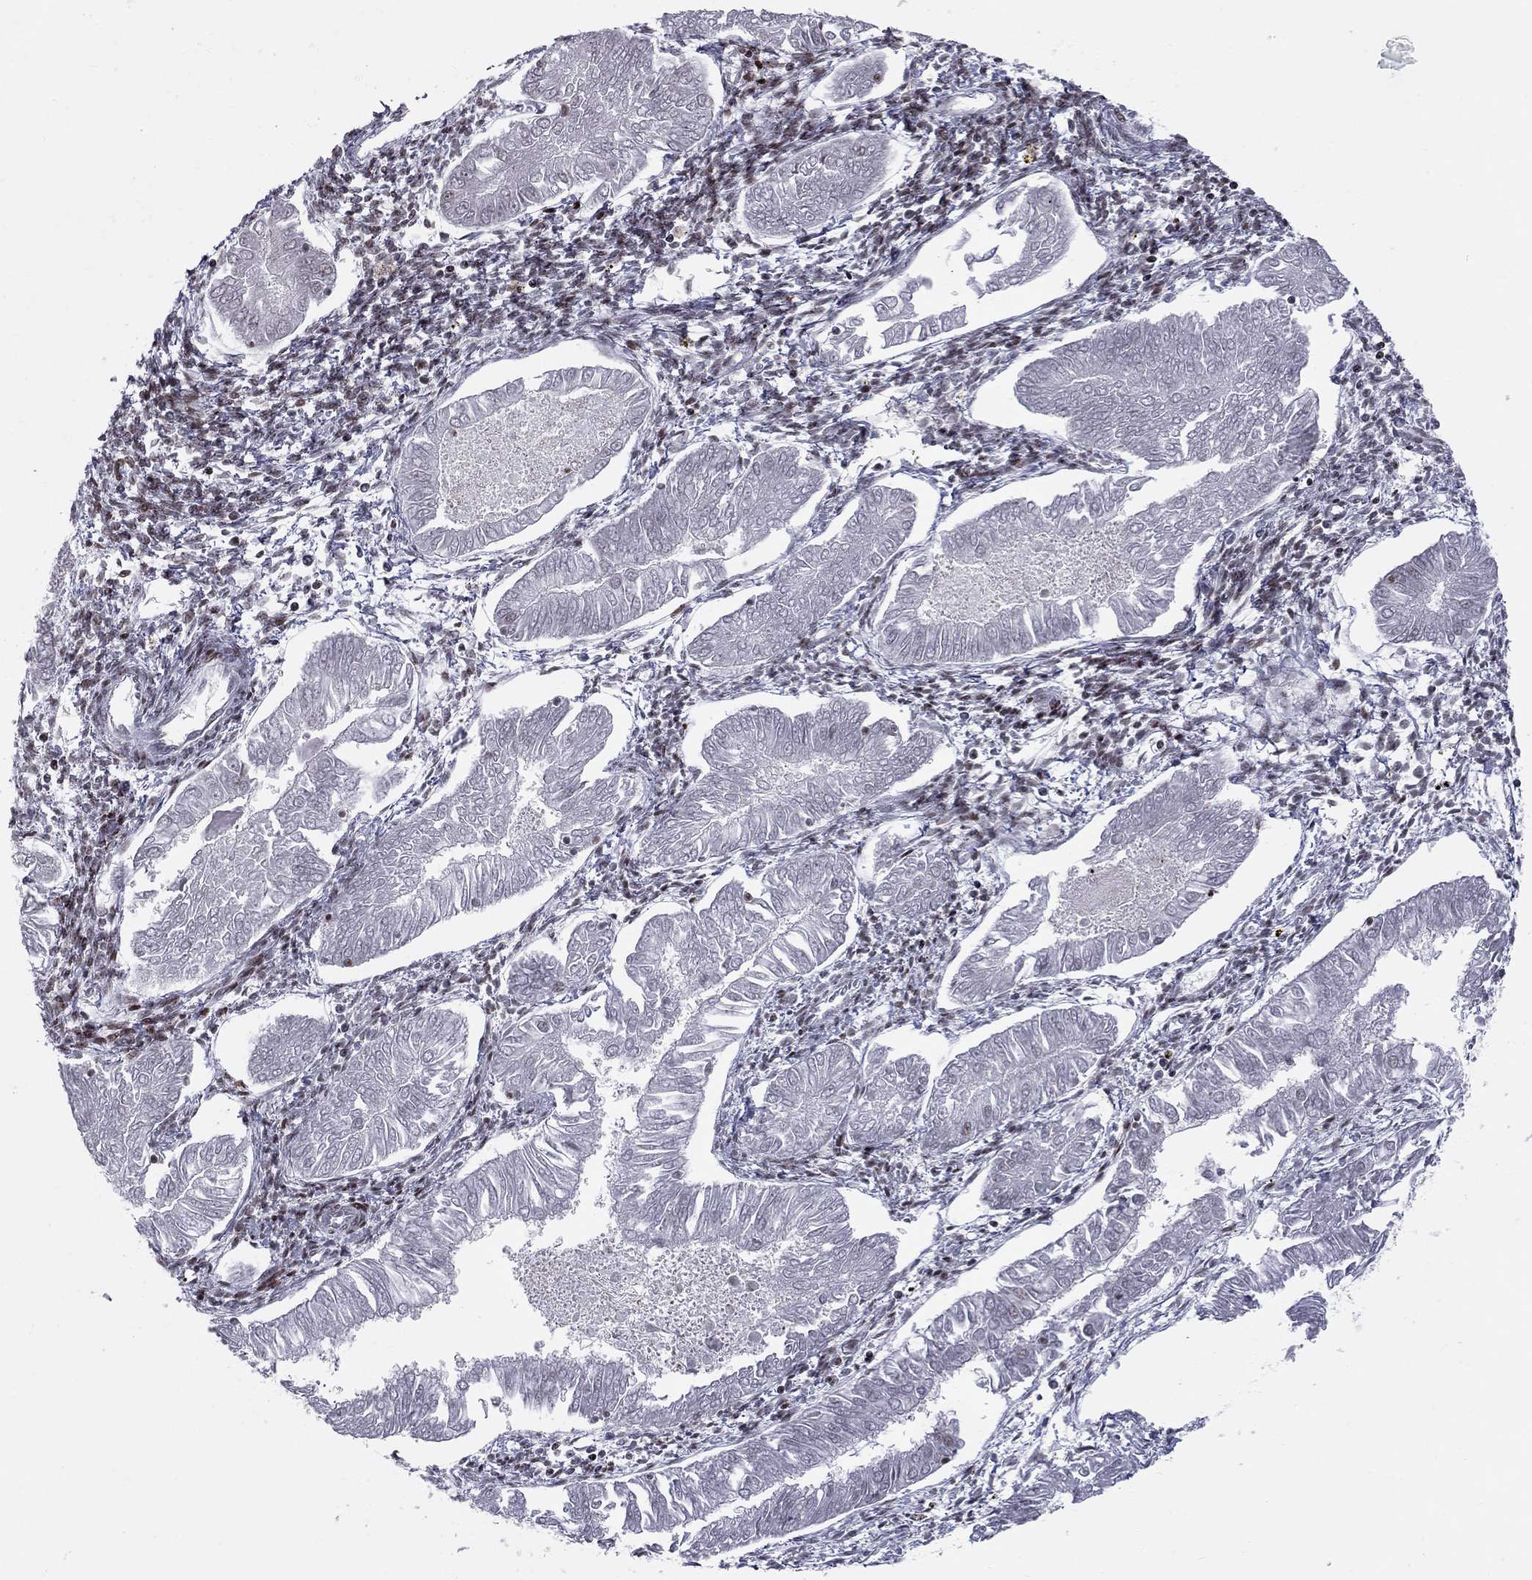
{"staining": {"intensity": "negative", "quantity": "none", "location": "none"}, "tissue": "endometrial cancer", "cell_type": "Tumor cells", "image_type": "cancer", "snomed": [{"axis": "morphology", "description": "Adenocarcinoma, NOS"}, {"axis": "topography", "description": "Endometrium"}], "caption": "DAB immunohistochemical staining of human adenocarcinoma (endometrial) shows no significant expression in tumor cells.", "gene": "RNASEH2C", "patient": {"sex": "female", "age": 53}}